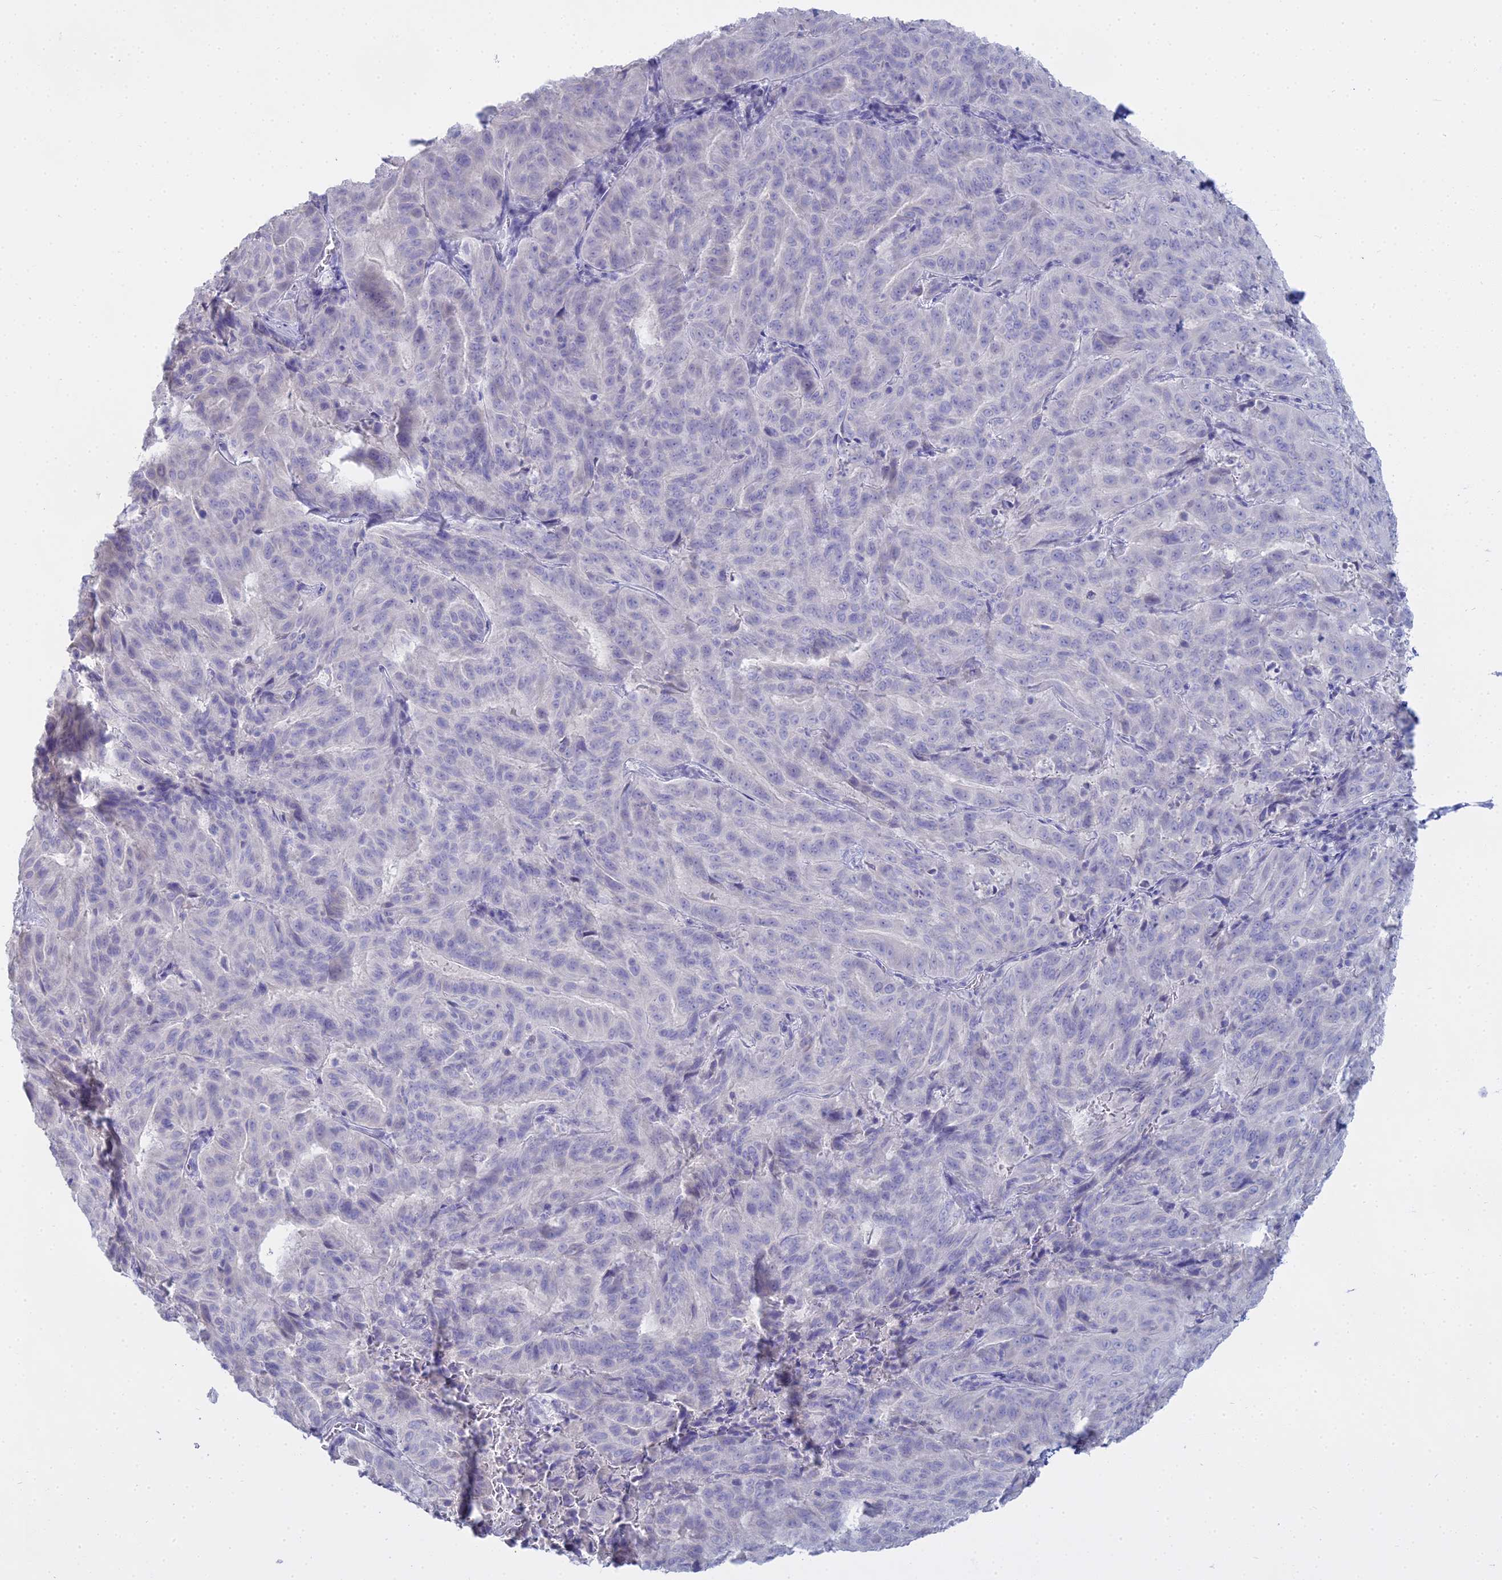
{"staining": {"intensity": "negative", "quantity": "none", "location": "none"}, "tissue": "pancreatic cancer", "cell_type": "Tumor cells", "image_type": "cancer", "snomed": [{"axis": "morphology", "description": "Adenocarcinoma, NOS"}, {"axis": "topography", "description": "Pancreas"}], "caption": "High magnification brightfield microscopy of pancreatic adenocarcinoma stained with DAB (brown) and counterstained with hematoxylin (blue): tumor cells show no significant positivity. (DAB (3,3'-diaminobenzidine) immunohistochemistry (IHC) with hematoxylin counter stain).", "gene": "S100A7", "patient": {"sex": "male", "age": 63}}